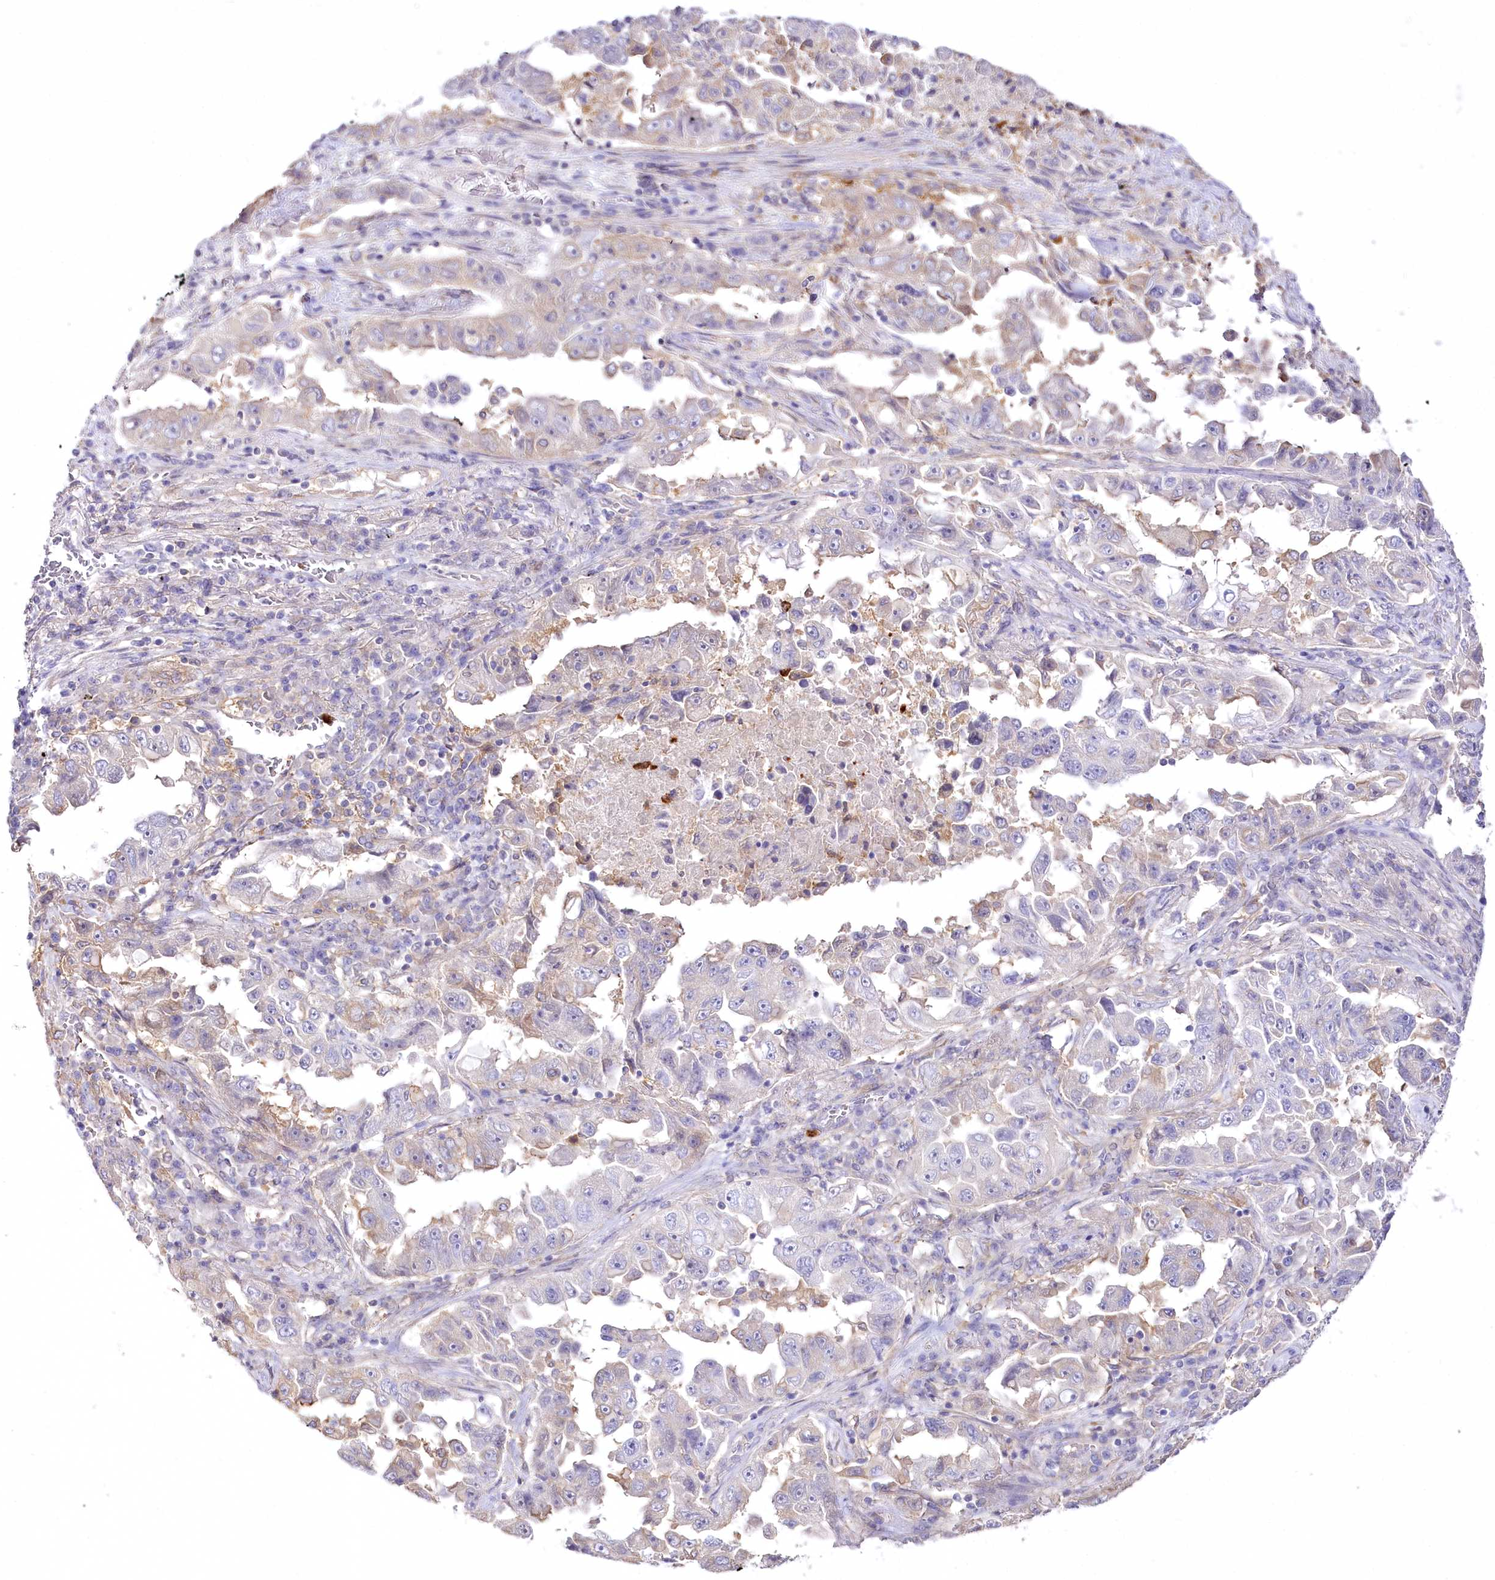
{"staining": {"intensity": "negative", "quantity": "none", "location": "none"}, "tissue": "lung cancer", "cell_type": "Tumor cells", "image_type": "cancer", "snomed": [{"axis": "morphology", "description": "Adenocarcinoma, NOS"}, {"axis": "topography", "description": "Lung"}], "caption": "IHC photomicrograph of neoplastic tissue: lung cancer (adenocarcinoma) stained with DAB (3,3'-diaminobenzidine) shows no significant protein staining in tumor cells.", "gene": "DPYD", "patient": {"sex": "female", "age": 51}}